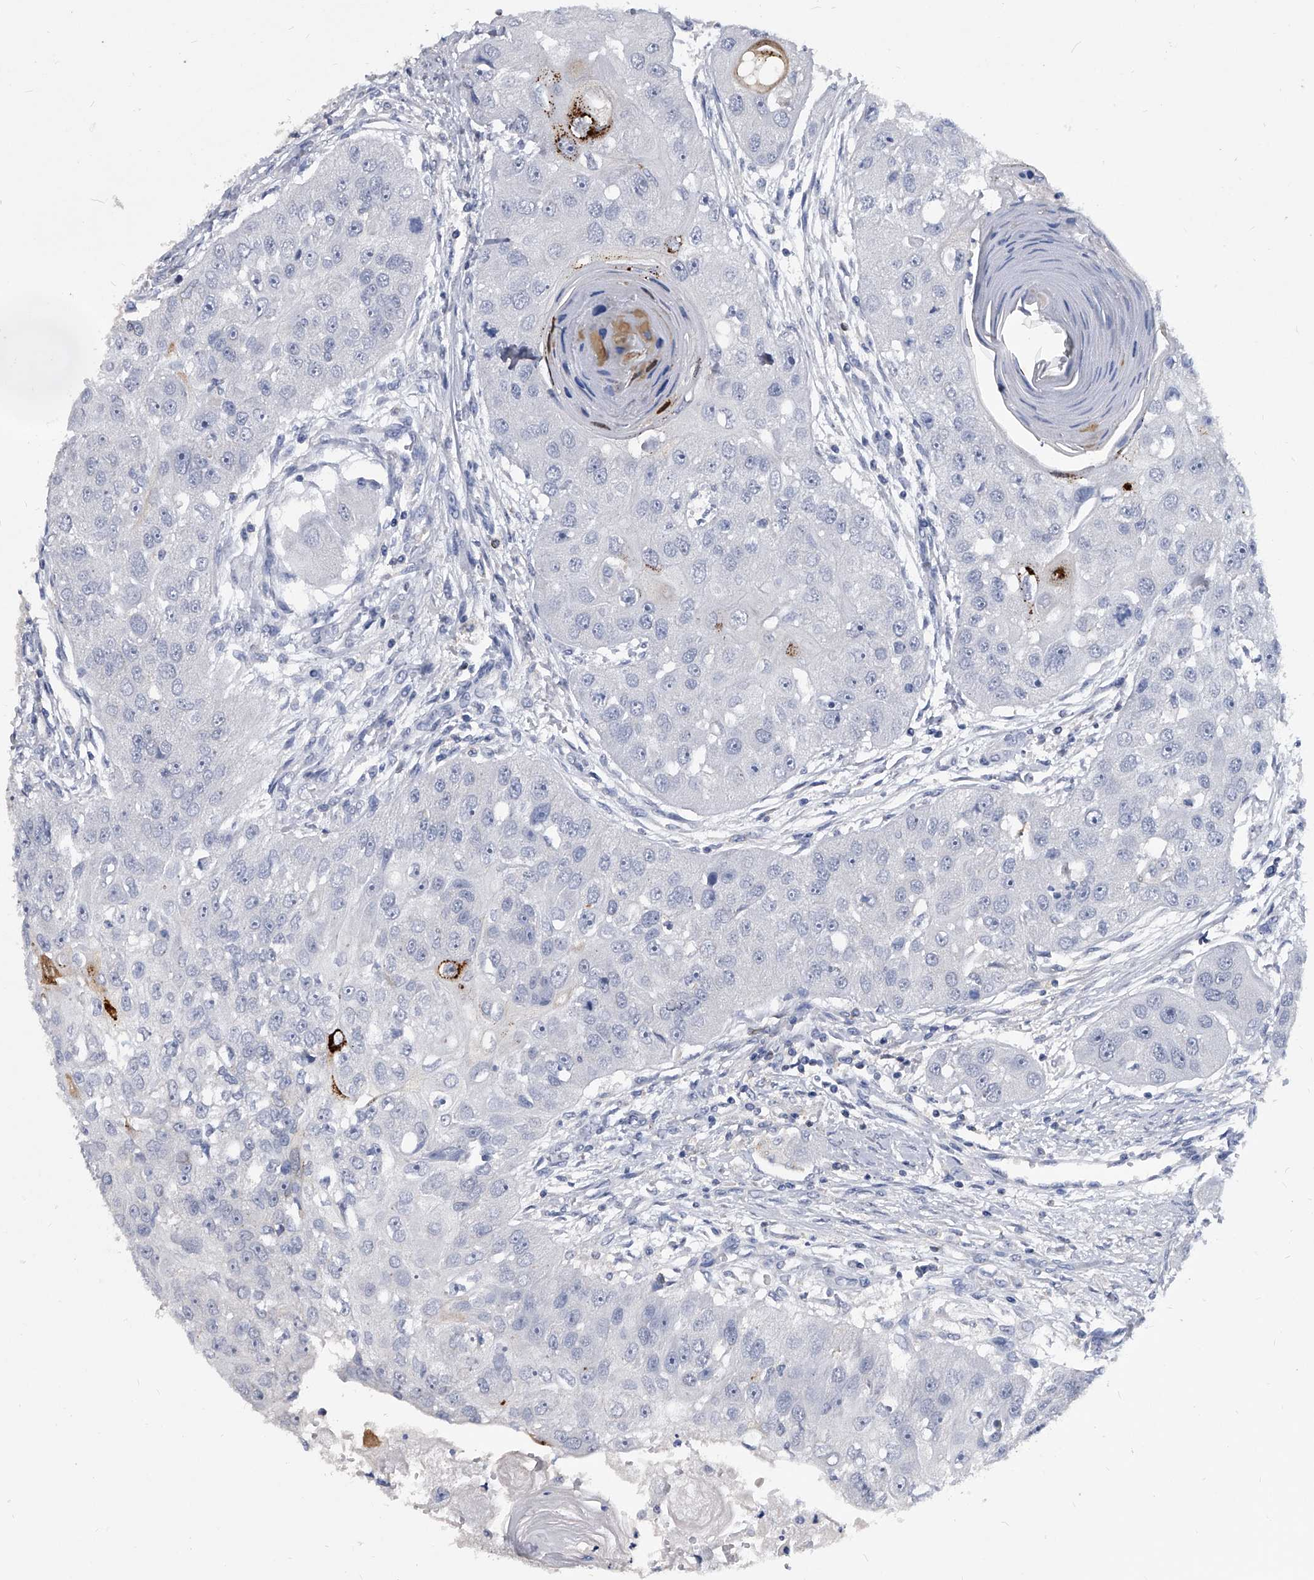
{"staining": {"intensity": "negative", "quantity": "none", "location": "none"}, "tissue": "head and neck cancer", "cell_type": "Tumor cells", "image_type": "cancer", "snomed": [{"axis": "morphology", "description": "Normal tissue, NOS"}, {"axis": "morphology", "description": "Squamous cell carcinoma, NOS"}, {"axis": "topography", "description": "Skeletal muscle"}, {"axis": "topography", "description": "Head-Neck"}], "caption": "A histopathology image of head and neck squamous cell carcinoma stained for a protein exhibits no brown staining in tumor cells.", "gene": "BCAS1", "patient": {"sex": "male", "age": 51}}